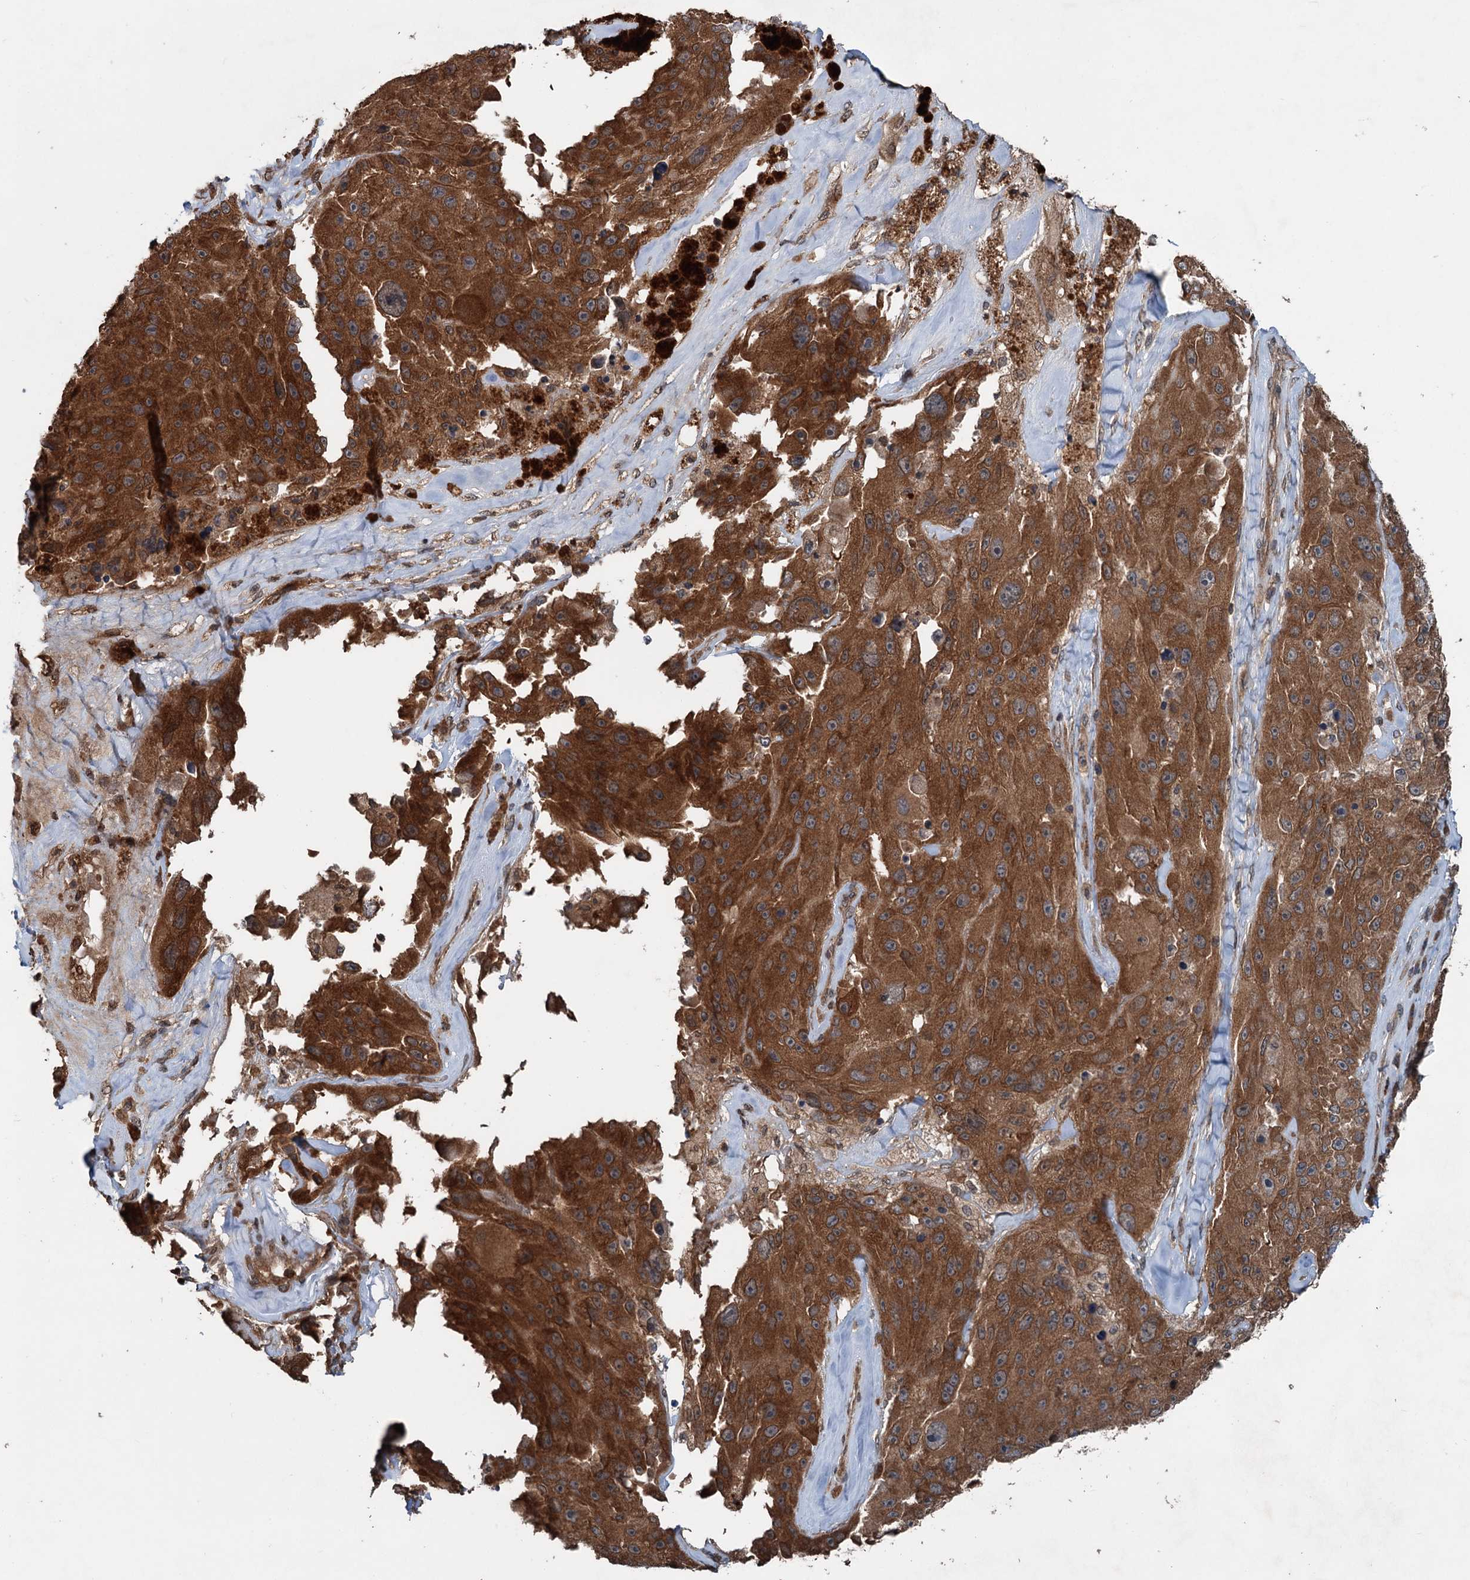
{"staining": {"intensity": "strong", "quantity": ">75%", "location": "cytoplasmic/membranous"}, "tissue": "melanoma", "cell_type": "Tumor cells", "image_type": "cancer", "snomed": [{"axis": "morphology", "description": "Malignant melanoma, Metastatic site"}, {"axis": "topography", "description": "Lymph node"}], "caption": "A high-resolution histopathology image shows IHC staining of melanoma, which exhibits strong cytoplasmic/membranous expression in about >75% of tumor cells.", "gene": "N4BP2L2", "patient": {"sex": "male", "age": 62}}